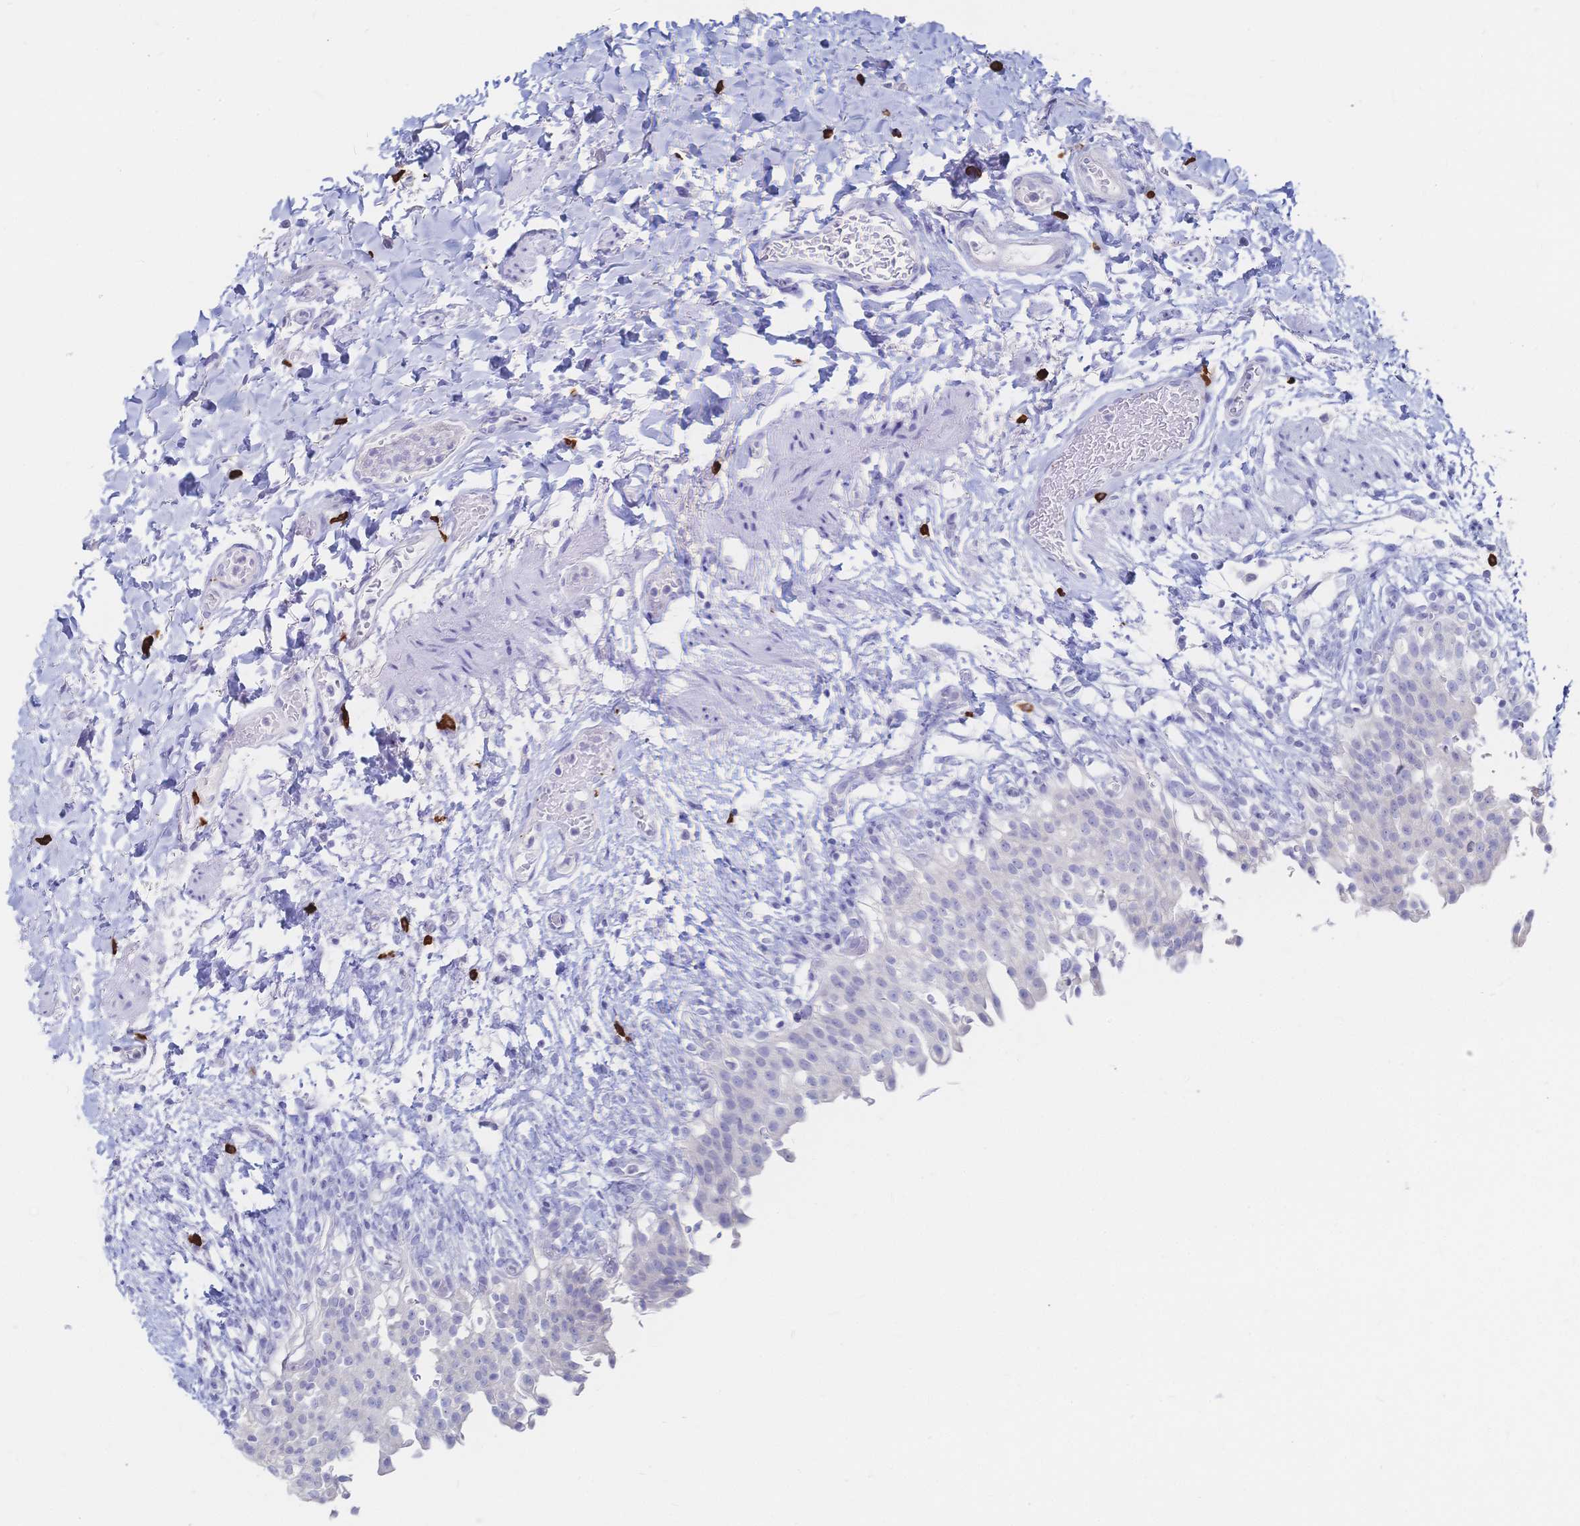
{"staining": {"intensity": "negative", "quantity": "none", "location": "none"}, "tissue": "urinary bladder", "cell_type": "Urothelial cells", "image_type": "normal", "snomed": [{"axis": "morphology", "description": "Normal tissue, NOS"}, {"axis": "topography", "description": "Urinary bladder"}, {"axis": "topography", "description": "Peripheral nerve tissue"}], "caption": "Benign urinary bladder was stained to show a protein in brown. There is no significant positivity in urothelial cells. Nuclei are stained in blue.", "gene": "IL2RB", "patient": {"sex": "female", "age": 60}}